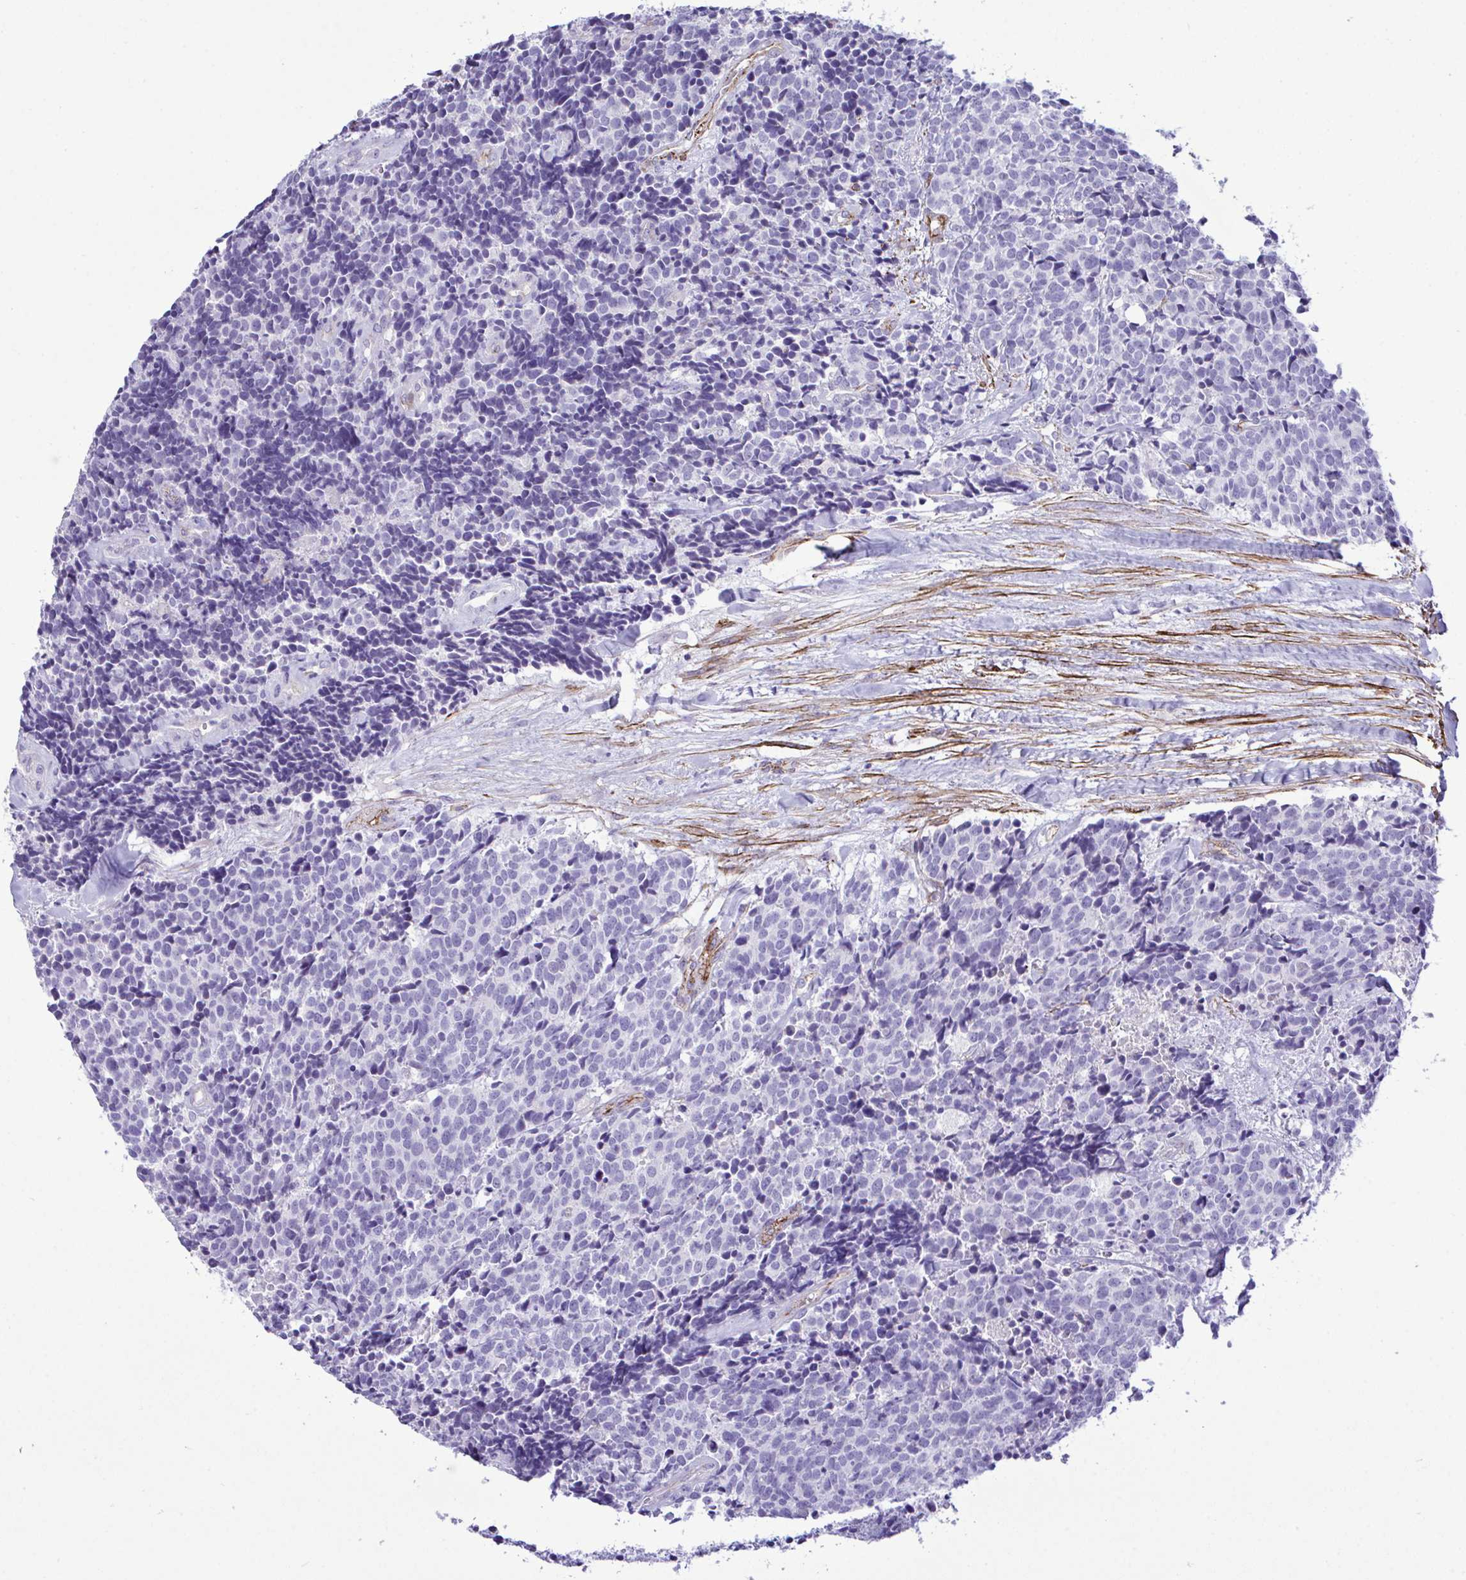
{"staining": {"intensity": "negative", "quantity": "none", "location": "none"}, "tissue": "carcinoid", "cell_type": "Tumor cells", "image_type": "cancer", "snomed": [{"axis": "morphology", "description": "Carcinoid, malignant, NOS"}, {"axis": "topography", "description": "Skin"}], "caption": "Immunohistochemistry (IHC) of human carcinoid (malignant) demonstrates no expression in tumor cells. Nuclei are stained in blue.", "gene": "SYNPO2L", "patient": {"sex": "female", "age": 79}}